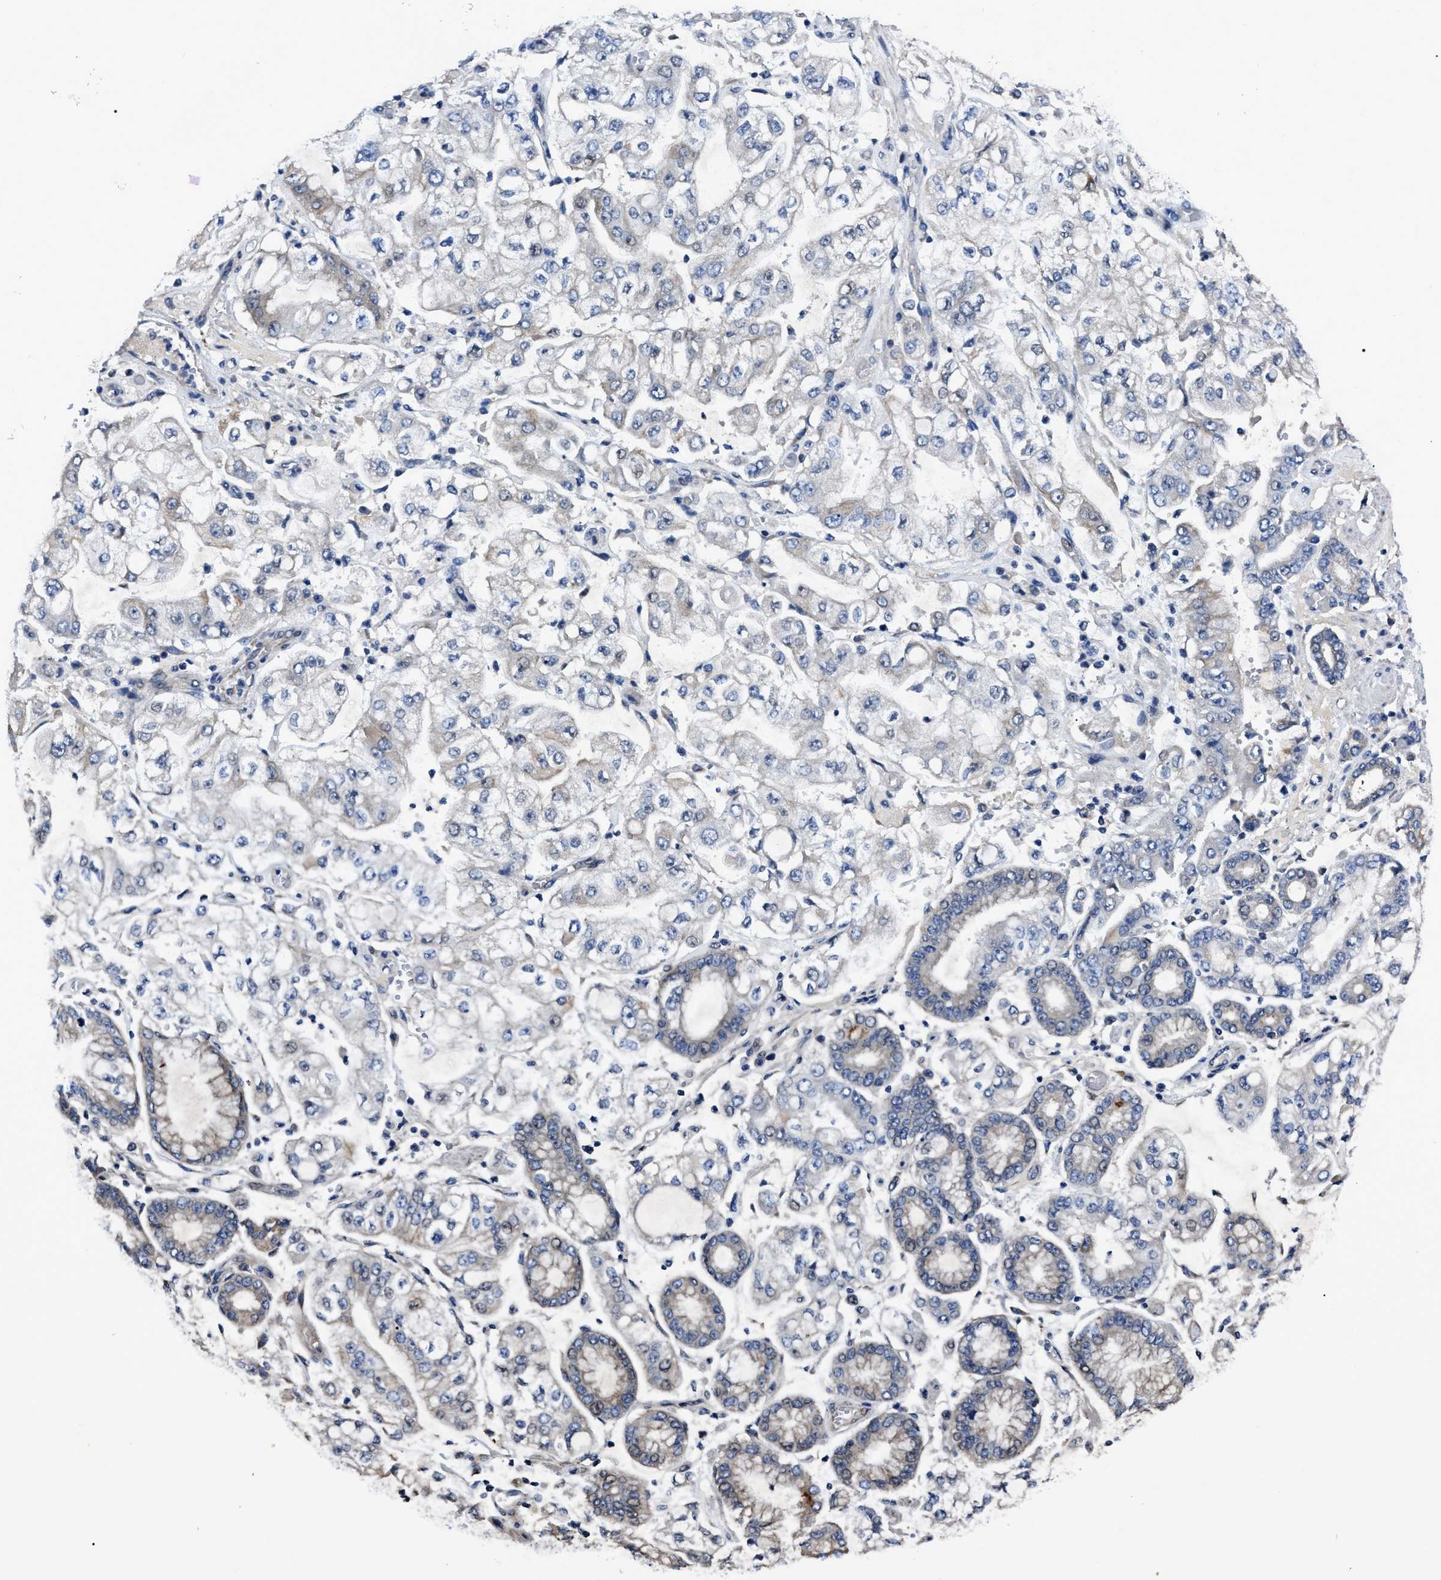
{"staining": {"intensity": "negative", "quantity": "none", "location": "none"}, "tissue": "stomach cancer", "cell_type": "Tumor cells", "image_type": "cancer", "snomed": [{"axis": "morphology", "description": "Adenocarcinoma, NOS"}, {"axis": "topography", "description": "Stomach"}], "caption": "High power microscopy histopathology image of an immunohistochemistry (IHC) histopathology image of adenocarcinoma (stomach), revealing no significant expression in tumor cells.", "gene": "GET4", "patient": {"sex": "male", "age": 76}}